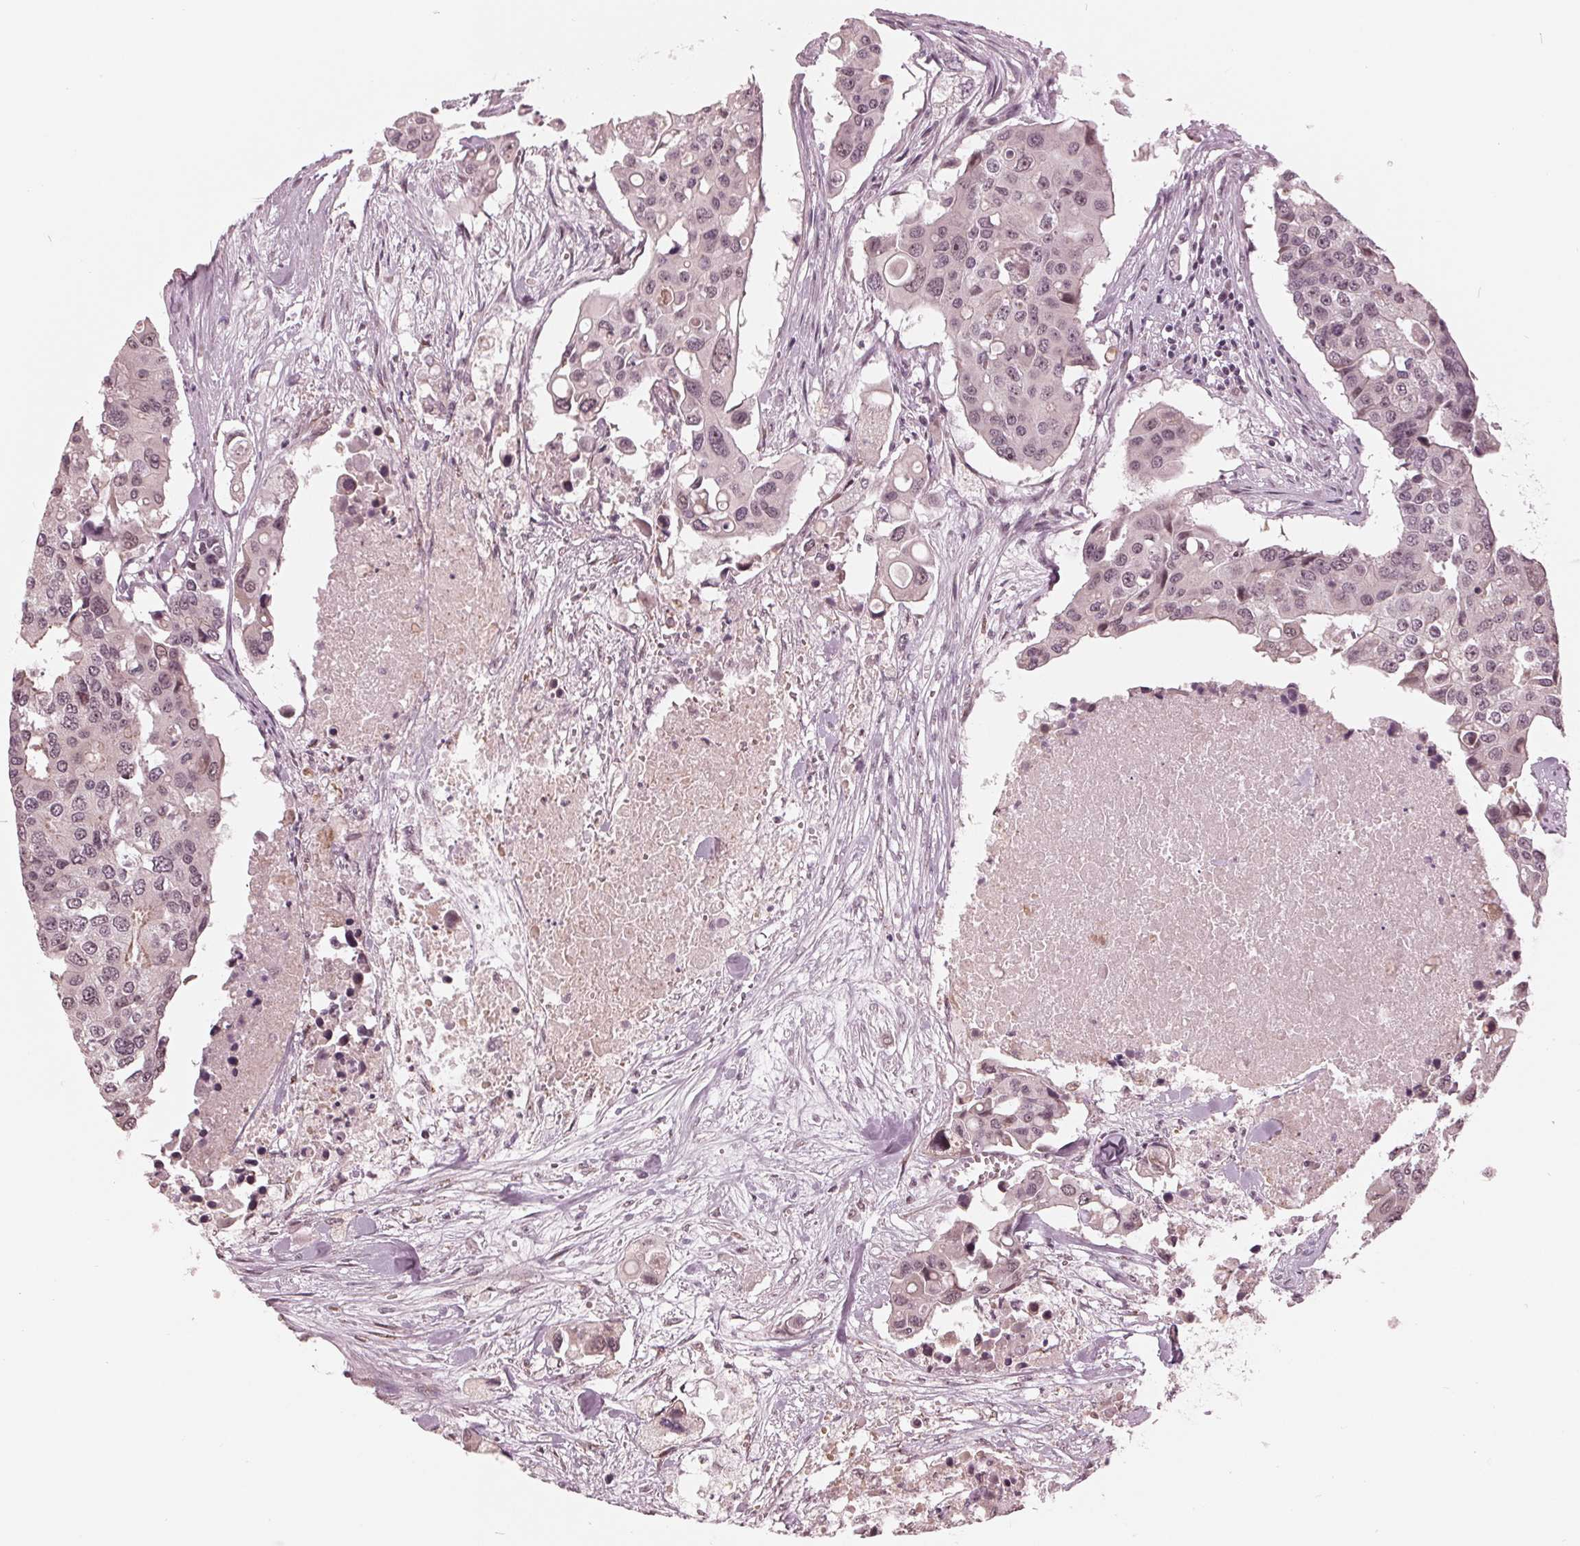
{"staining": {"intensity": "weak", "quantity": "25%-75%", "location": "nuclear"}, "tissue": "colorectal cancer", "cell_type": "Tumor cells", "image_type": "cancer", "snomed": [{"axis": "morphology", "description": "Adenocarcinoma, NOS"}, {"axis": "topography", "description": "Colon"}], "caption": "A brown stain highlights weak nuclear expression of a protein in adenocarcinoma (colorectal) tumor cells.", "gene": "SLX4", "patient": {"sex": "male", "age": 77}}